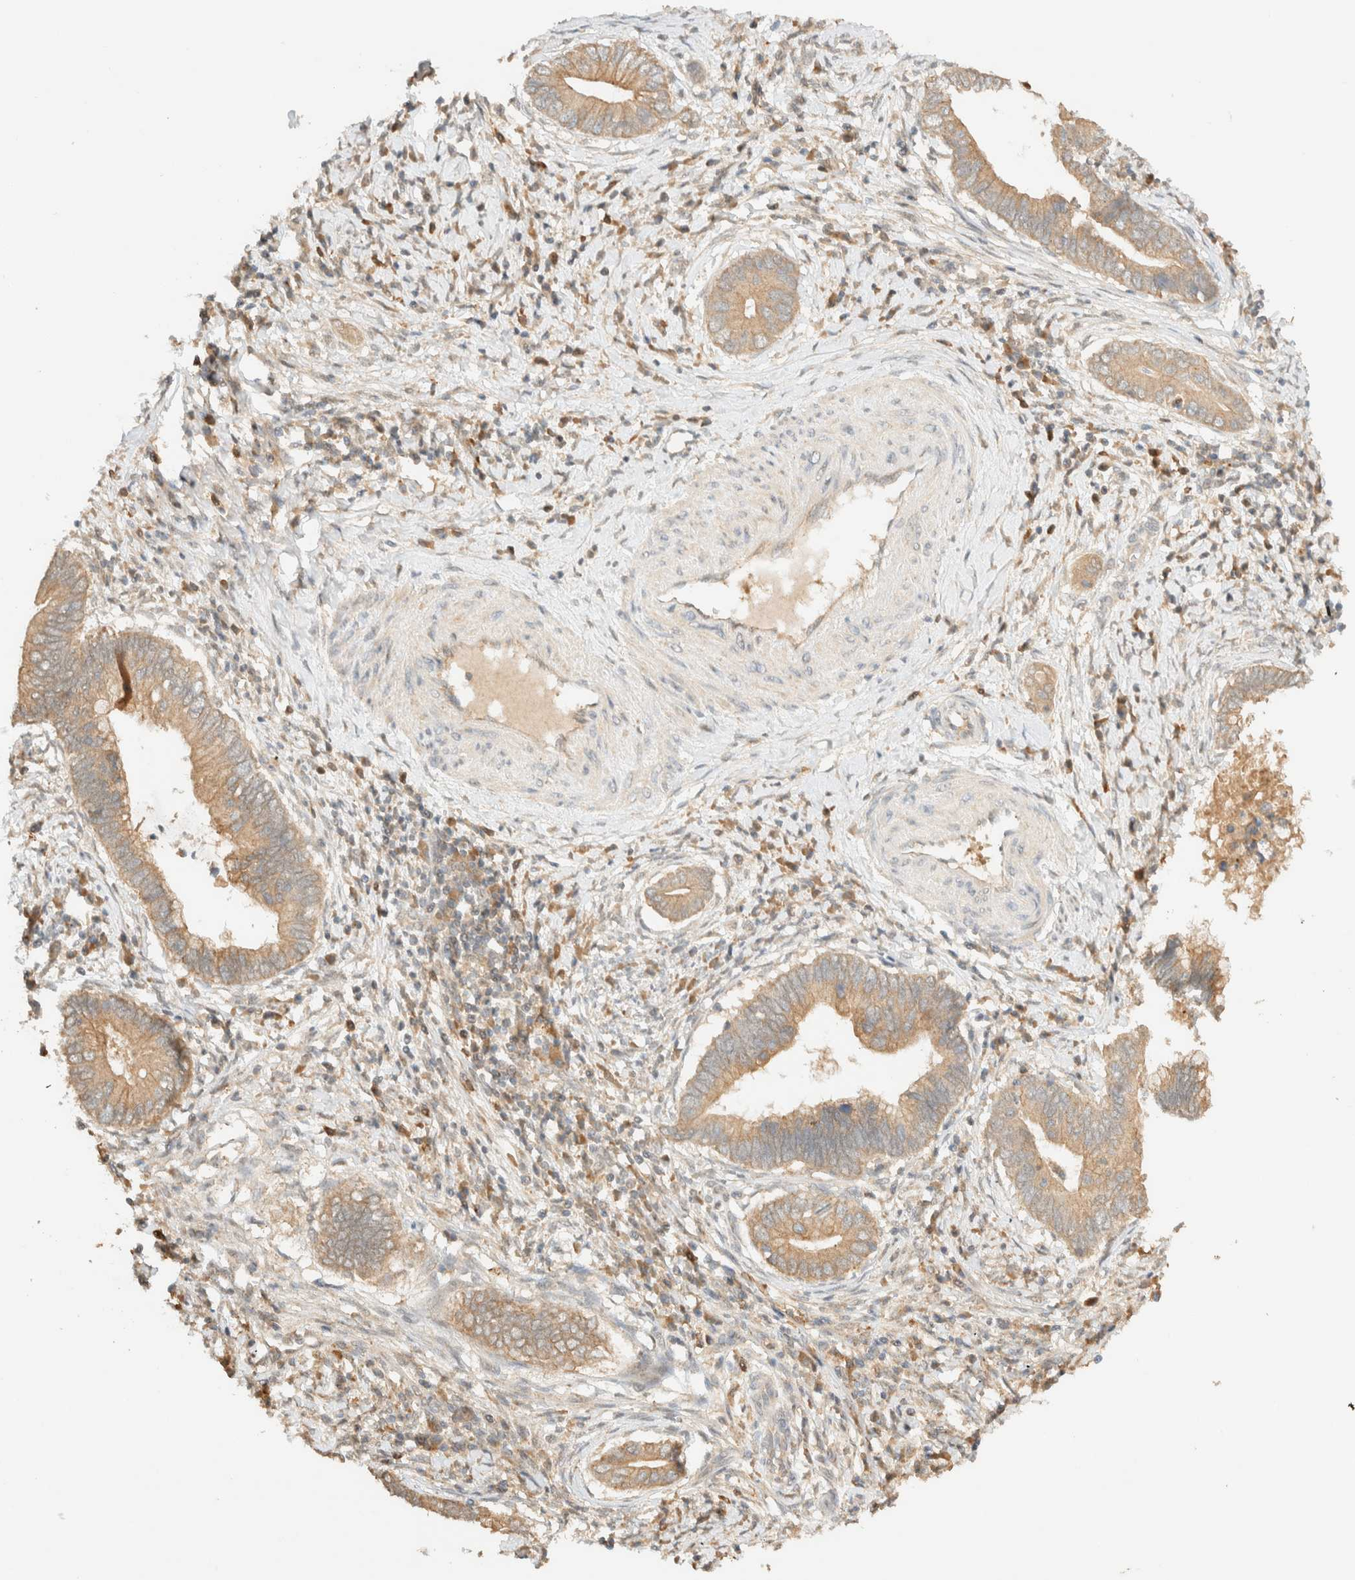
{"staining": {"intensity": "moderate", "quantity": ">75%", "location": "cytoplasmic/membranous"}, "tissue": "cervical cancer", "cell_type": "Tumor cells", "image_type": "cancer", "snomed": [{"axis": "morphology", "description": "Adenocarcinoma, NOS"}, {"axis": "topography", "description": "Cervix"}], "caption": "Immunohistochemical staining of cervical cancer demonstrates moderate cytoplasmic/membranous protein expression in about >75% of tumor cells.", "gene": "ZBTB34", "patient": {"sex": "female", "age": 44}}